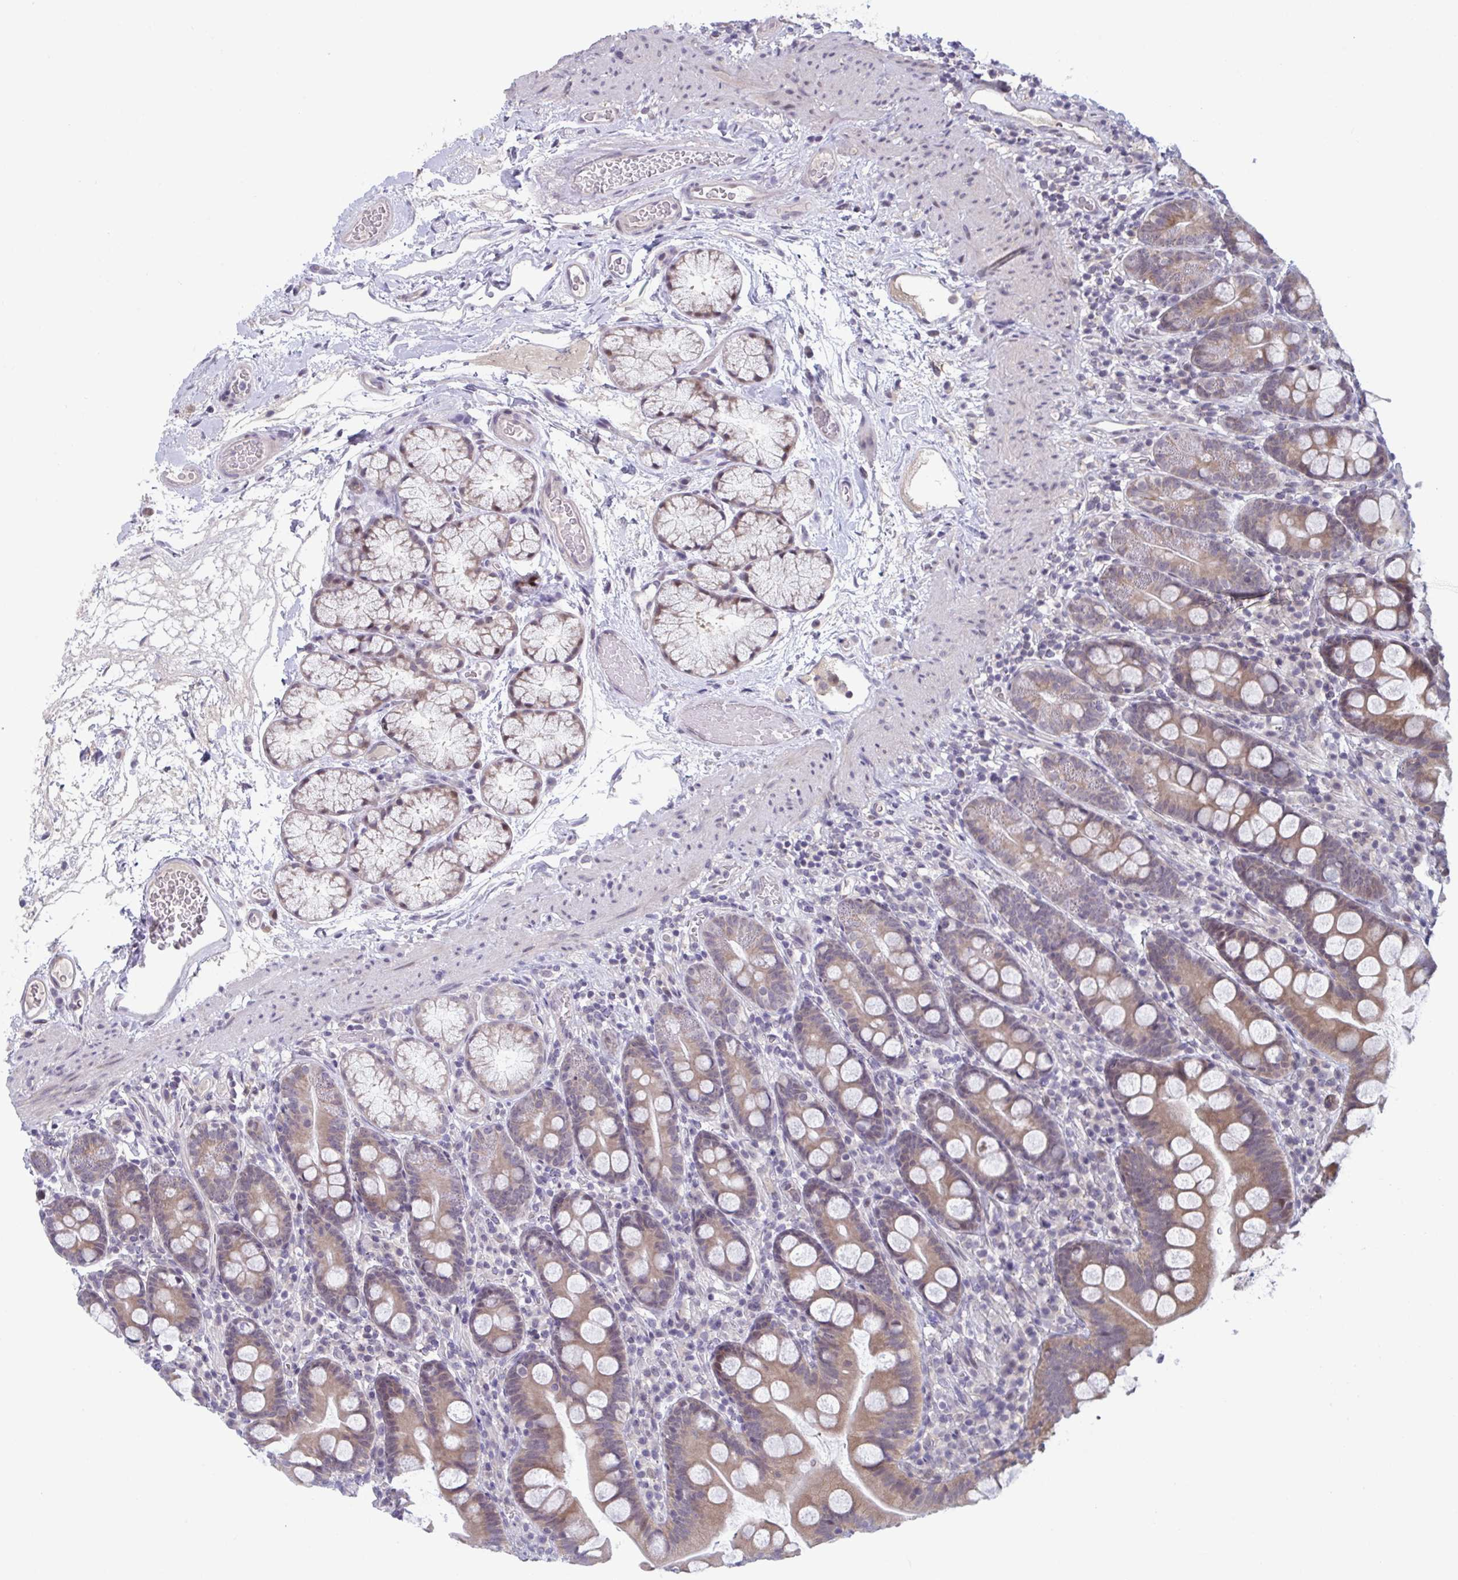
{"staining": {"intensity": "moderate", "quantity": "<25%", "location": "cytoplasmic/membranous"}, "tissue": "duodenum", "cell_type": "Glandular cells", "image_type": "normal", "snomed": [{"axis": "morphology", "description": "Normal tissue, NOS"}, {"axis": "topography", "description": "Duodenum"}], "caption": "Duodenum stained for a protein (brown) exhibits moderate cytoplasmic/membranous positive positivity in approximately <25% of glandular cells.", "gene": "RIOK1", "patient": {"sex": "female", "age": 67}}